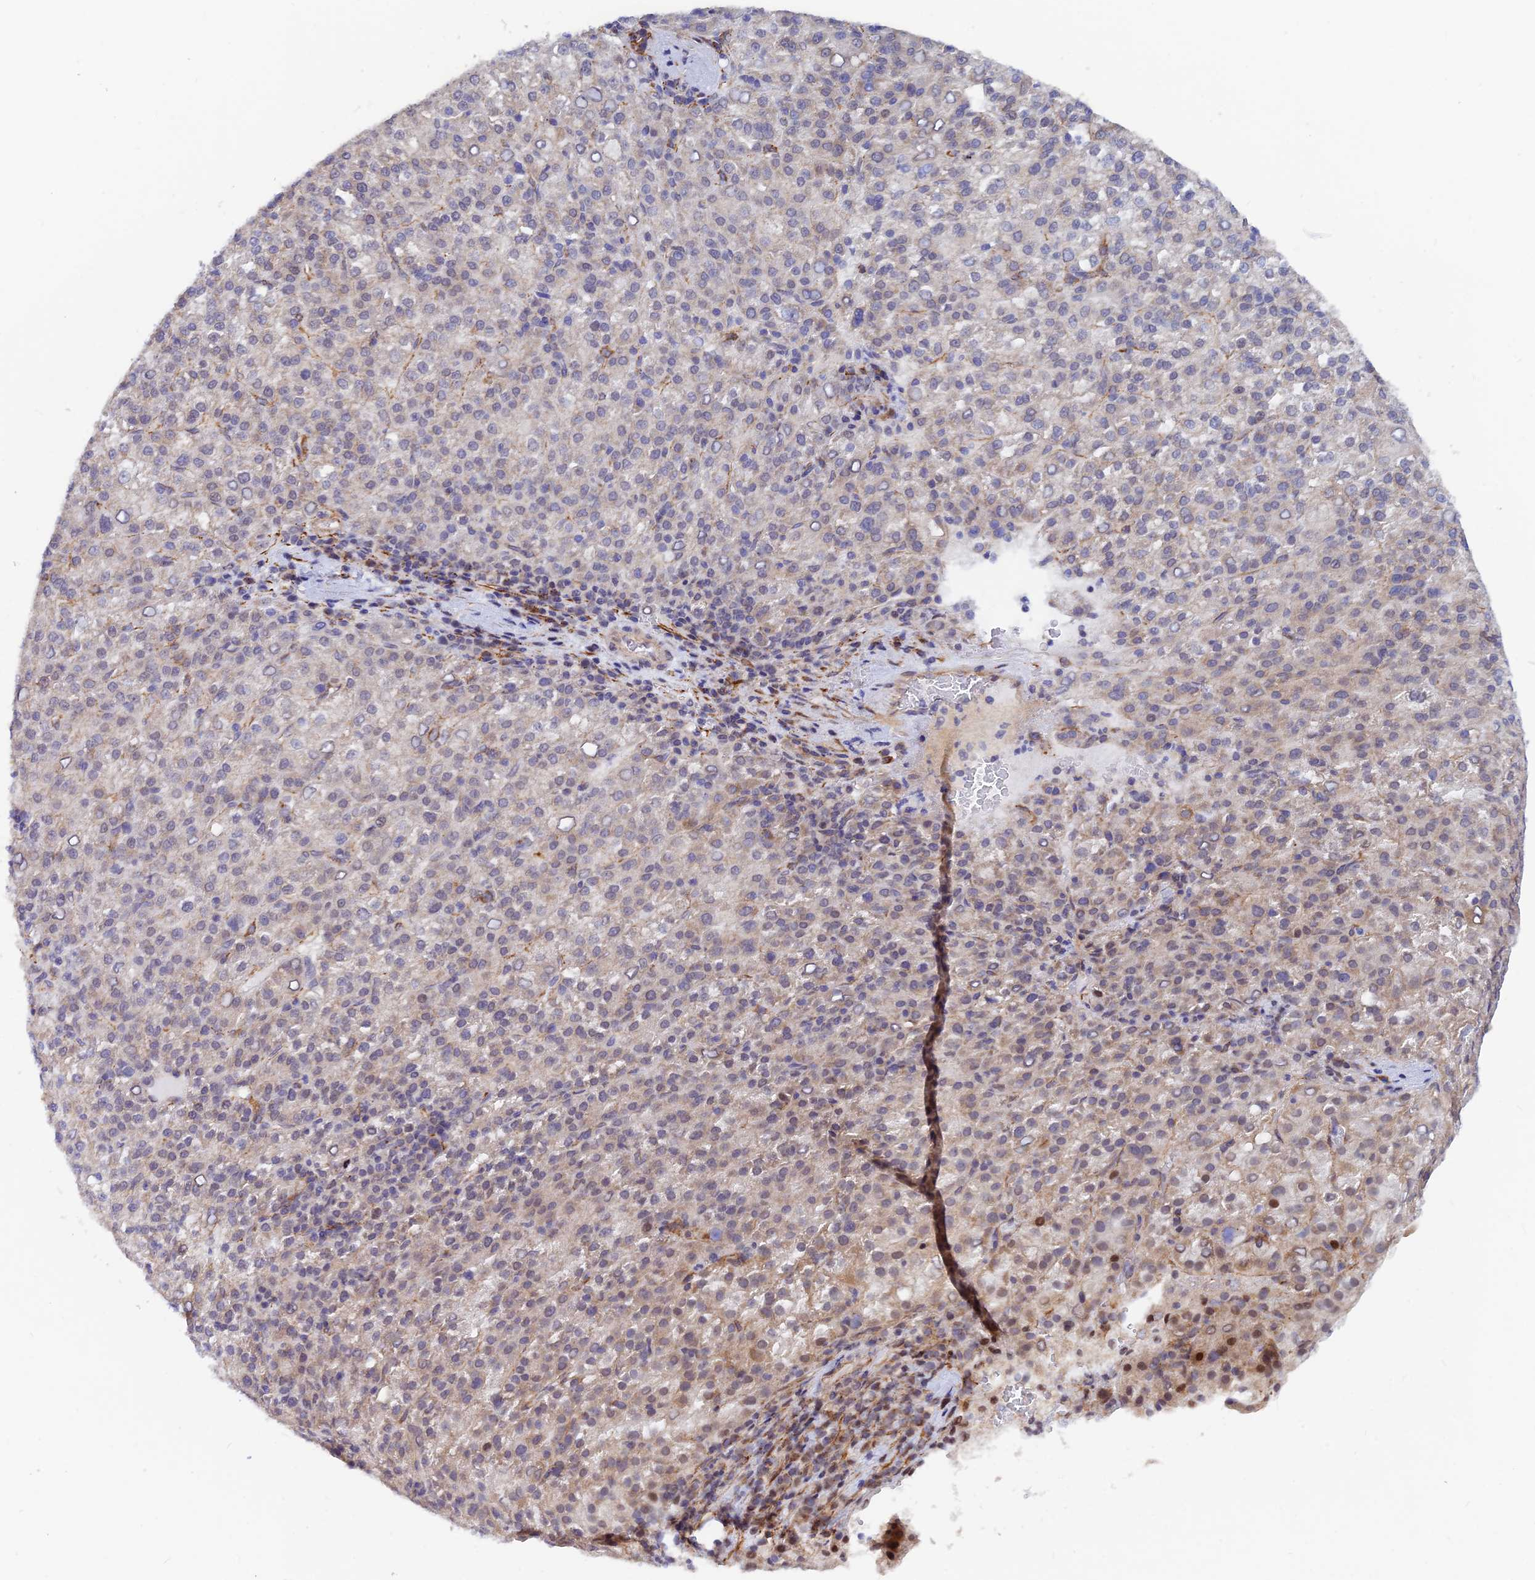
{"staining": {"intensity": "weak", "quantity": "<25%", "location": "cytoplasmic/membranous,nuclear"}, "tissue": "liver cancer", "cell_type": "Tumor cells", "image_type": "cancer", "snomed": [{"axis": "morphology", "description": "Carcinoma, Hepatocellular, NOS"}, {"axis": "topography", "description": "Liver"}], "caption": "Immunohistochemical staining of hepatocellular carcinoma (liver) shows no significant positivity in tumor cells.", "gene": "VSTM2L", "patient": {"sex": "female", "age": 58}}